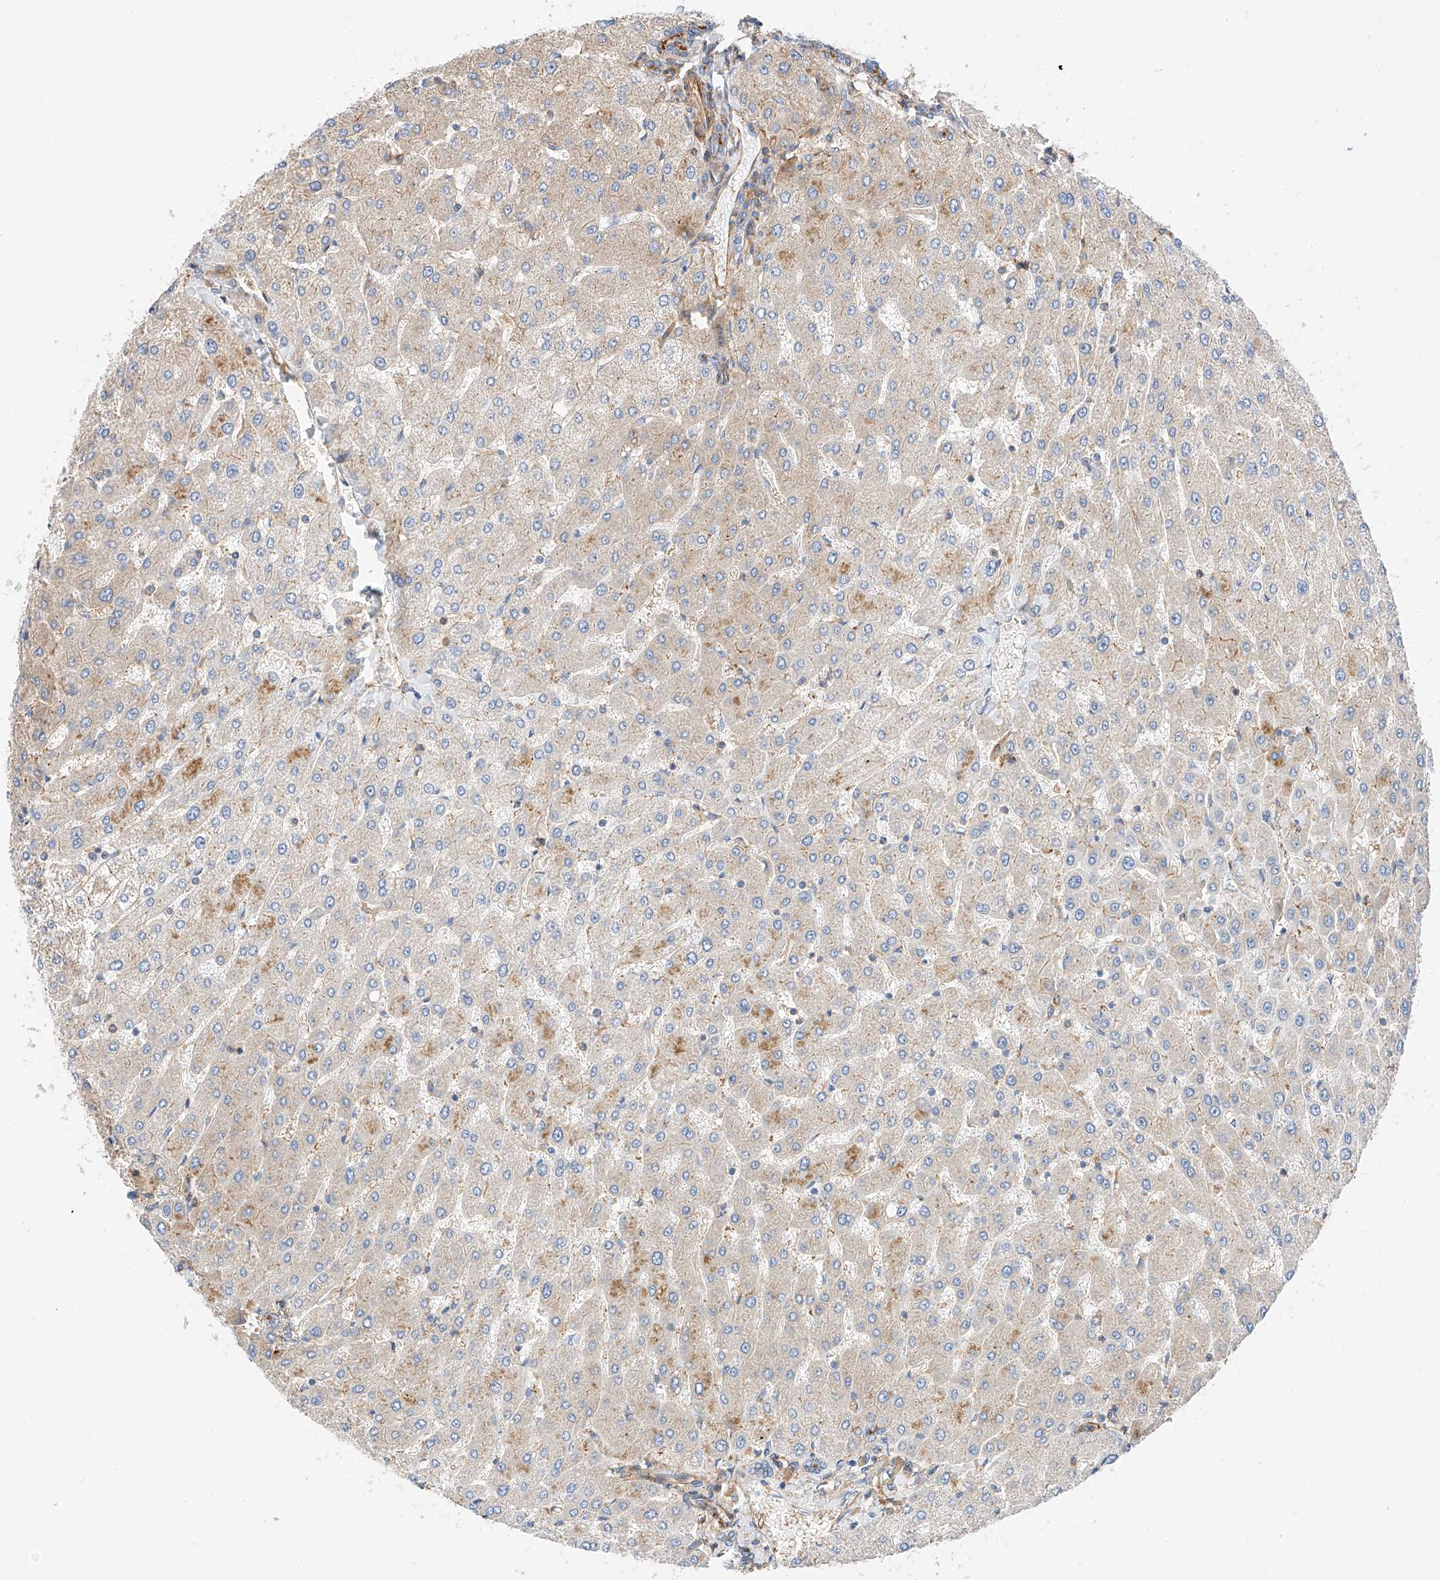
{"staining": {"intensity": "moderate", "quantity": "<25%", "location": "cytoplasmic/membranous"}, "tissue": "liver", "cell_type": "Cholangiocytes", "image_type": "normal", "snomed": [{"axis": "morphology", "description": "Normal tissue, NOS"}, {"axis": "topography", "description": "Liver"}], "caption": "The image displays staining of benign liver, revealing moderate cytoplasmic/membranous protein positivity (brown color) within cholangiocytes. Nuclei are stained in blue.", "gene": "ENSG00000259132", "patient": {"sex": "male", "age": 55}}